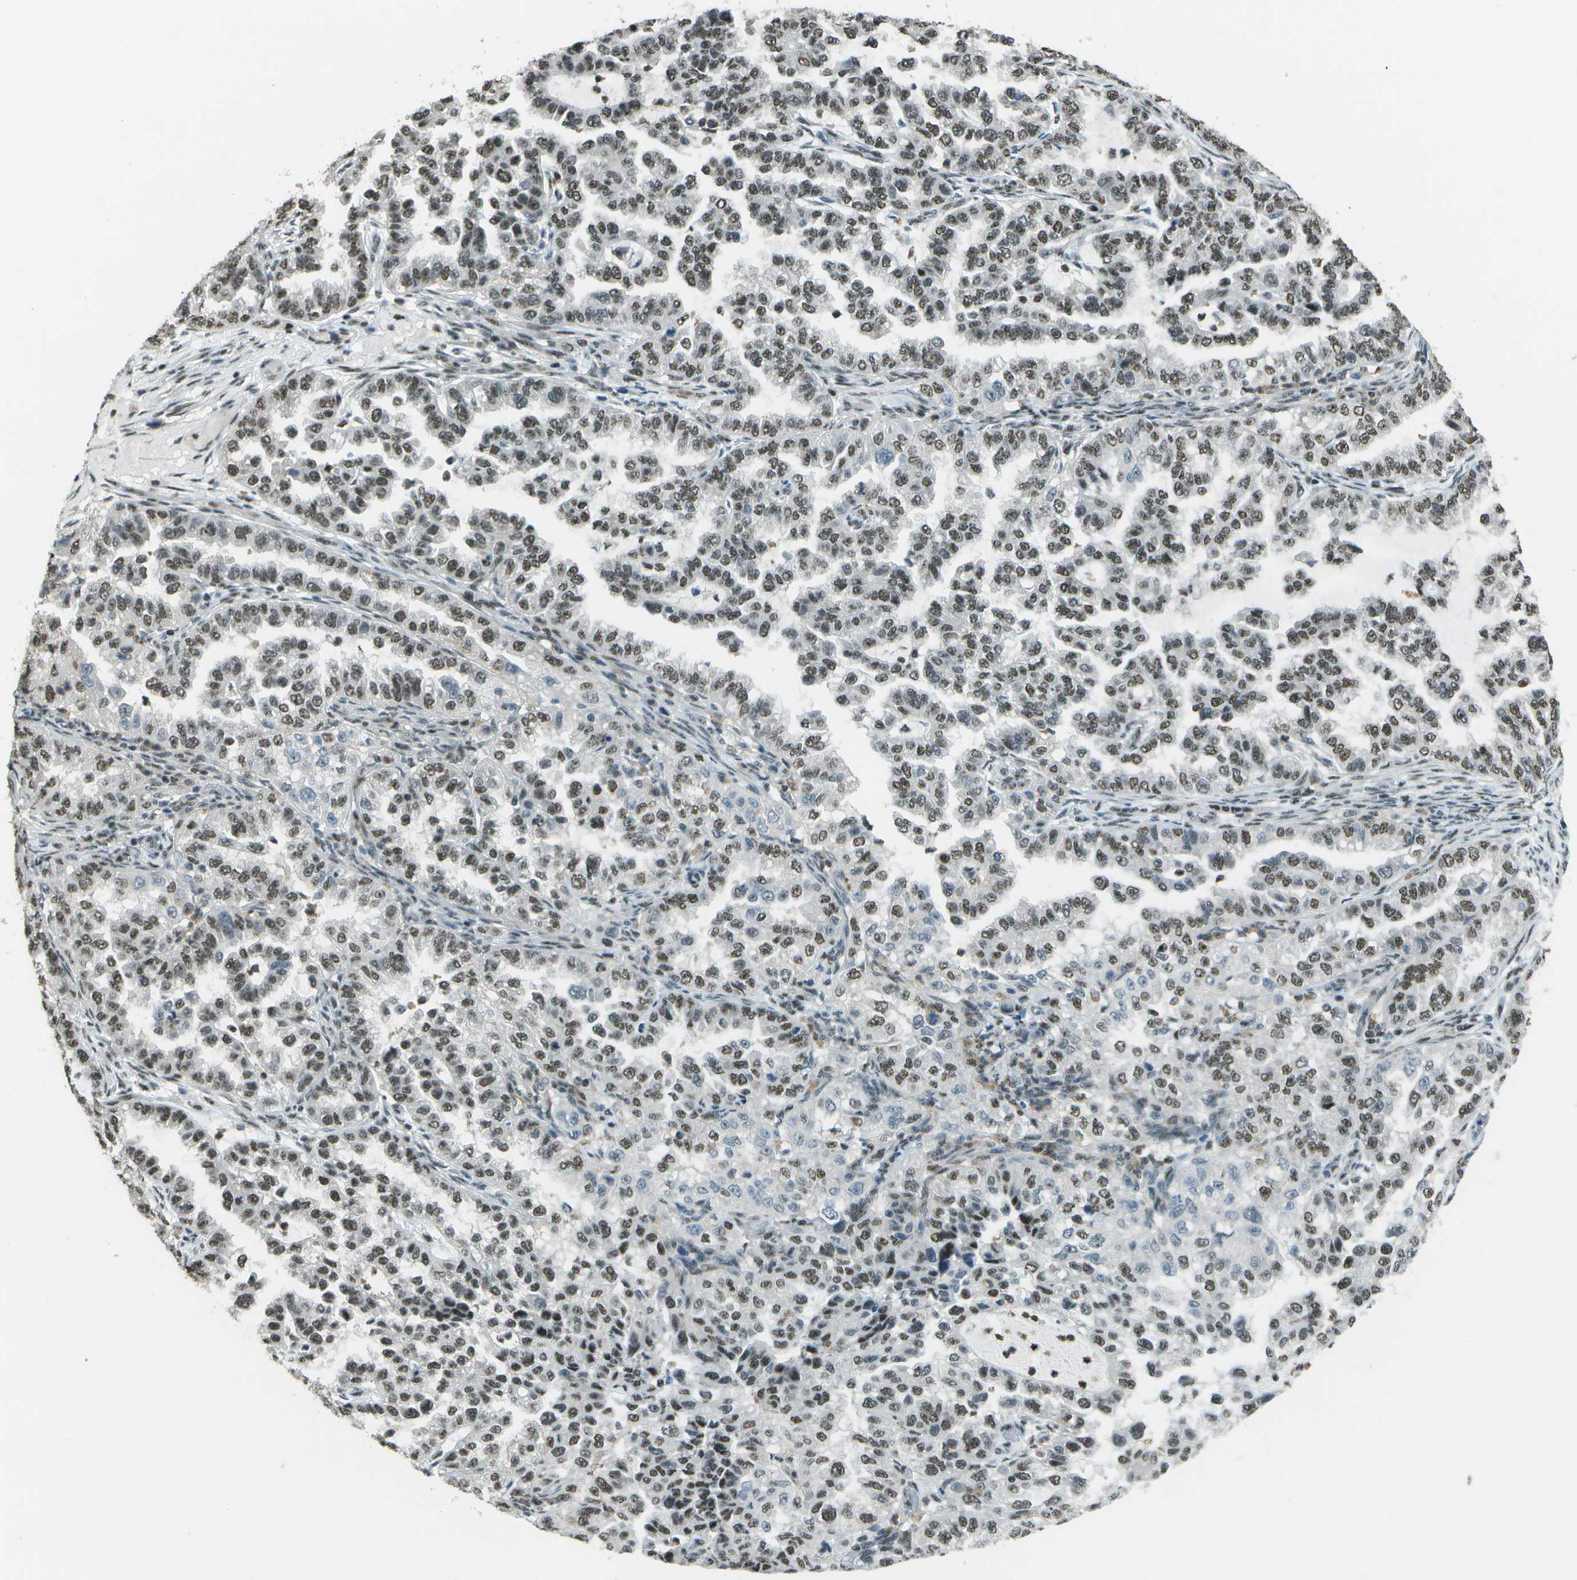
{"staining": {"intensity": "moderate", "quantity": ">75%", "location": "nuclear"}, "tissue": "endometrial cancer", "cell_type": "Tumor cells", "image_type": "cancer", "snomed": [{"axis": "morphology", "description": "Adenocarcinoma, NOS"}, {"axis": "topography", "description": "Endometrium"}], "caption": "About >75% of tumor cells in human endometrial cancer (adenocarcinoma) show moderate nuclear protein positivity as visualized by brown immunohistochemical staining.", "gene": "DEPDC1", "patient": {"sex": "female", "age": 85}}